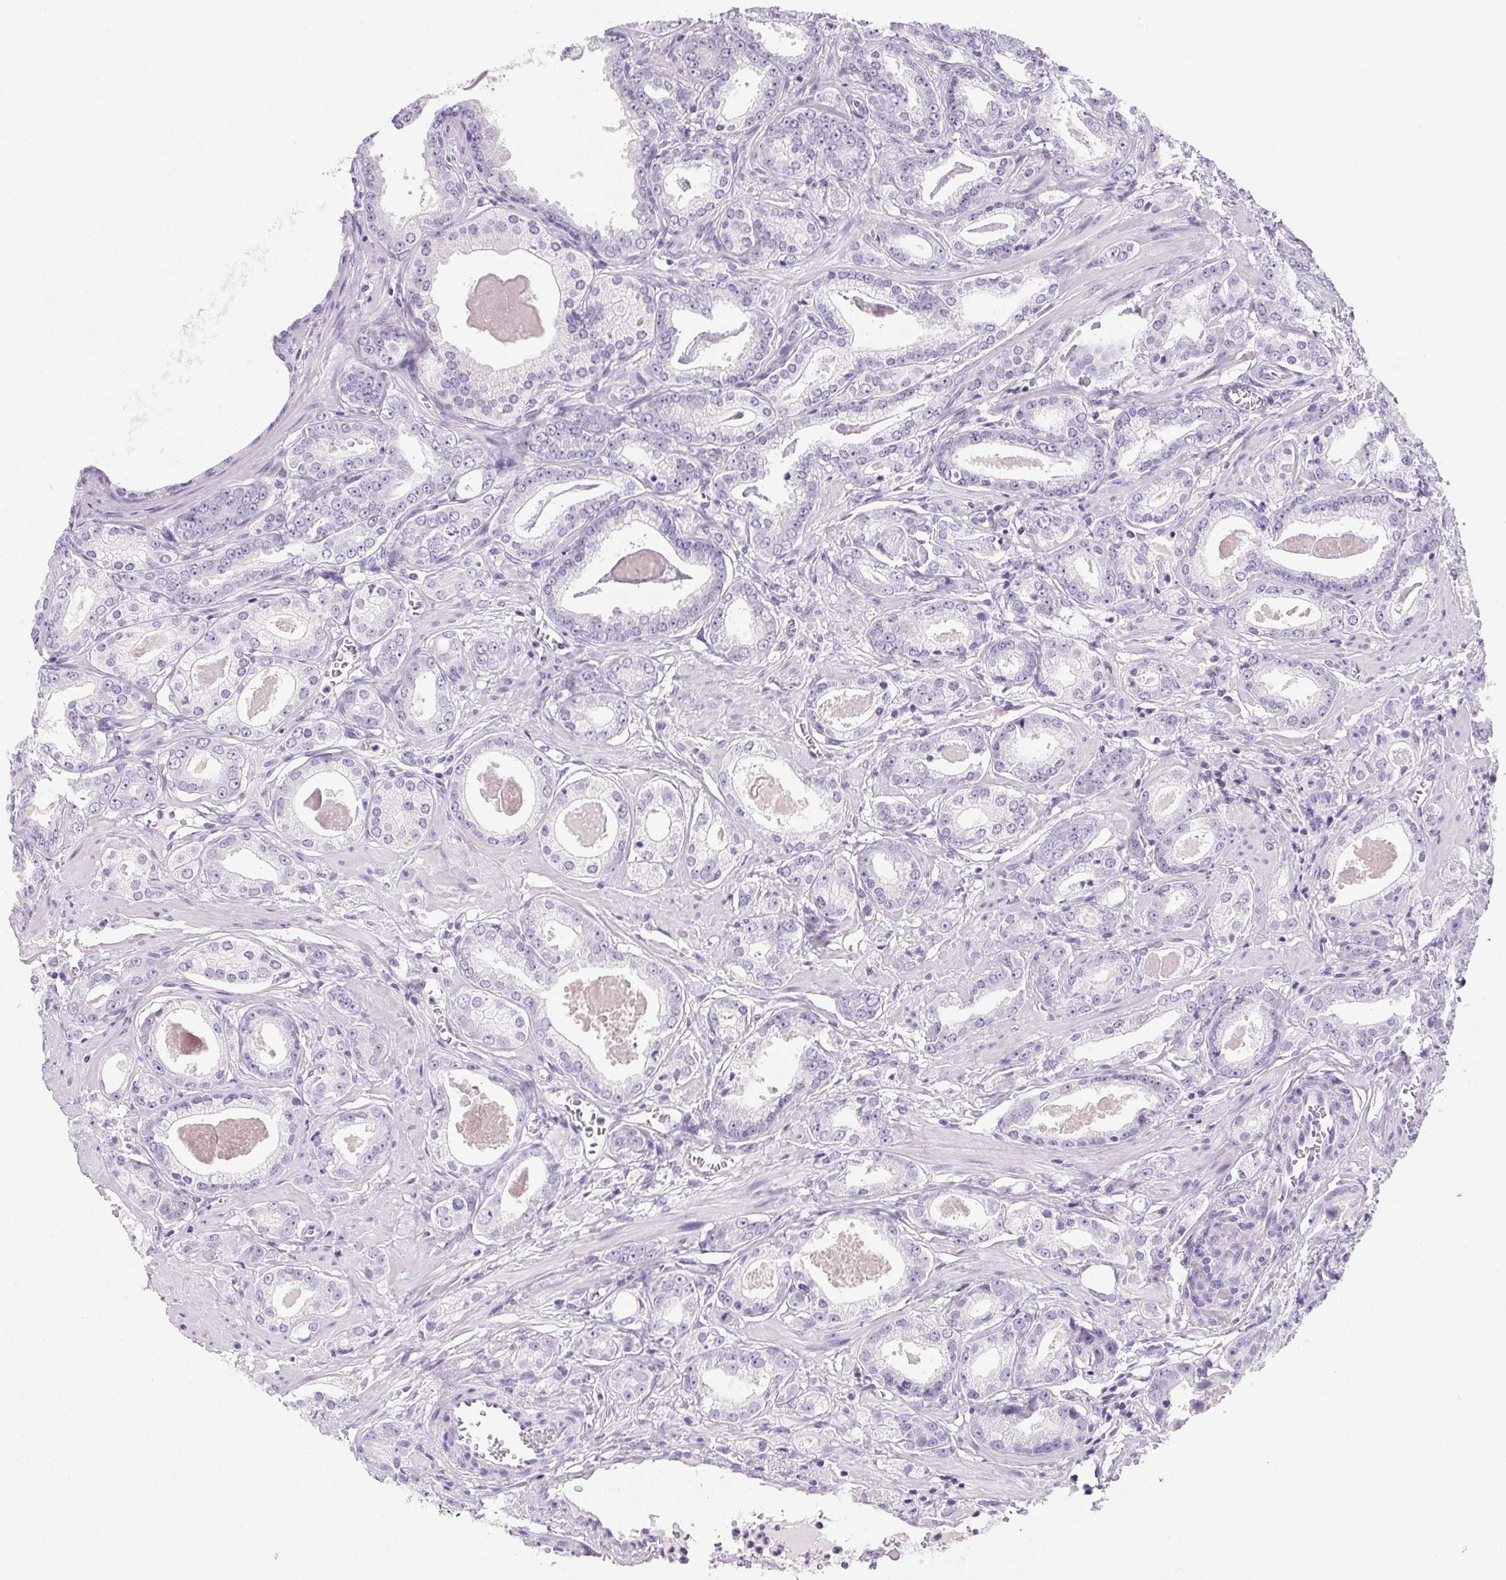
{"staining": {"intensity": "negative", "quantity": "none", "location": "none"}, "tissue": "prostate cancer", "cell_type": "Tumor cells", "image_type": "cancer", "snomed": [{"axis": "morphology", "description": "Adenocarcinoma, NOS"}, {"axis": "morphology", "description": "Adenocarcinoma, Low grade"}, {"axis": "topography", "description": "Prostate"}], "caption": "DAB immunohistochemical staining of prostate cancer (adenocarcinoma) demonstrates no significant expression in tumor cells.", "gene": "BEND2", "patient": {"sex": "male", "age": 64}}